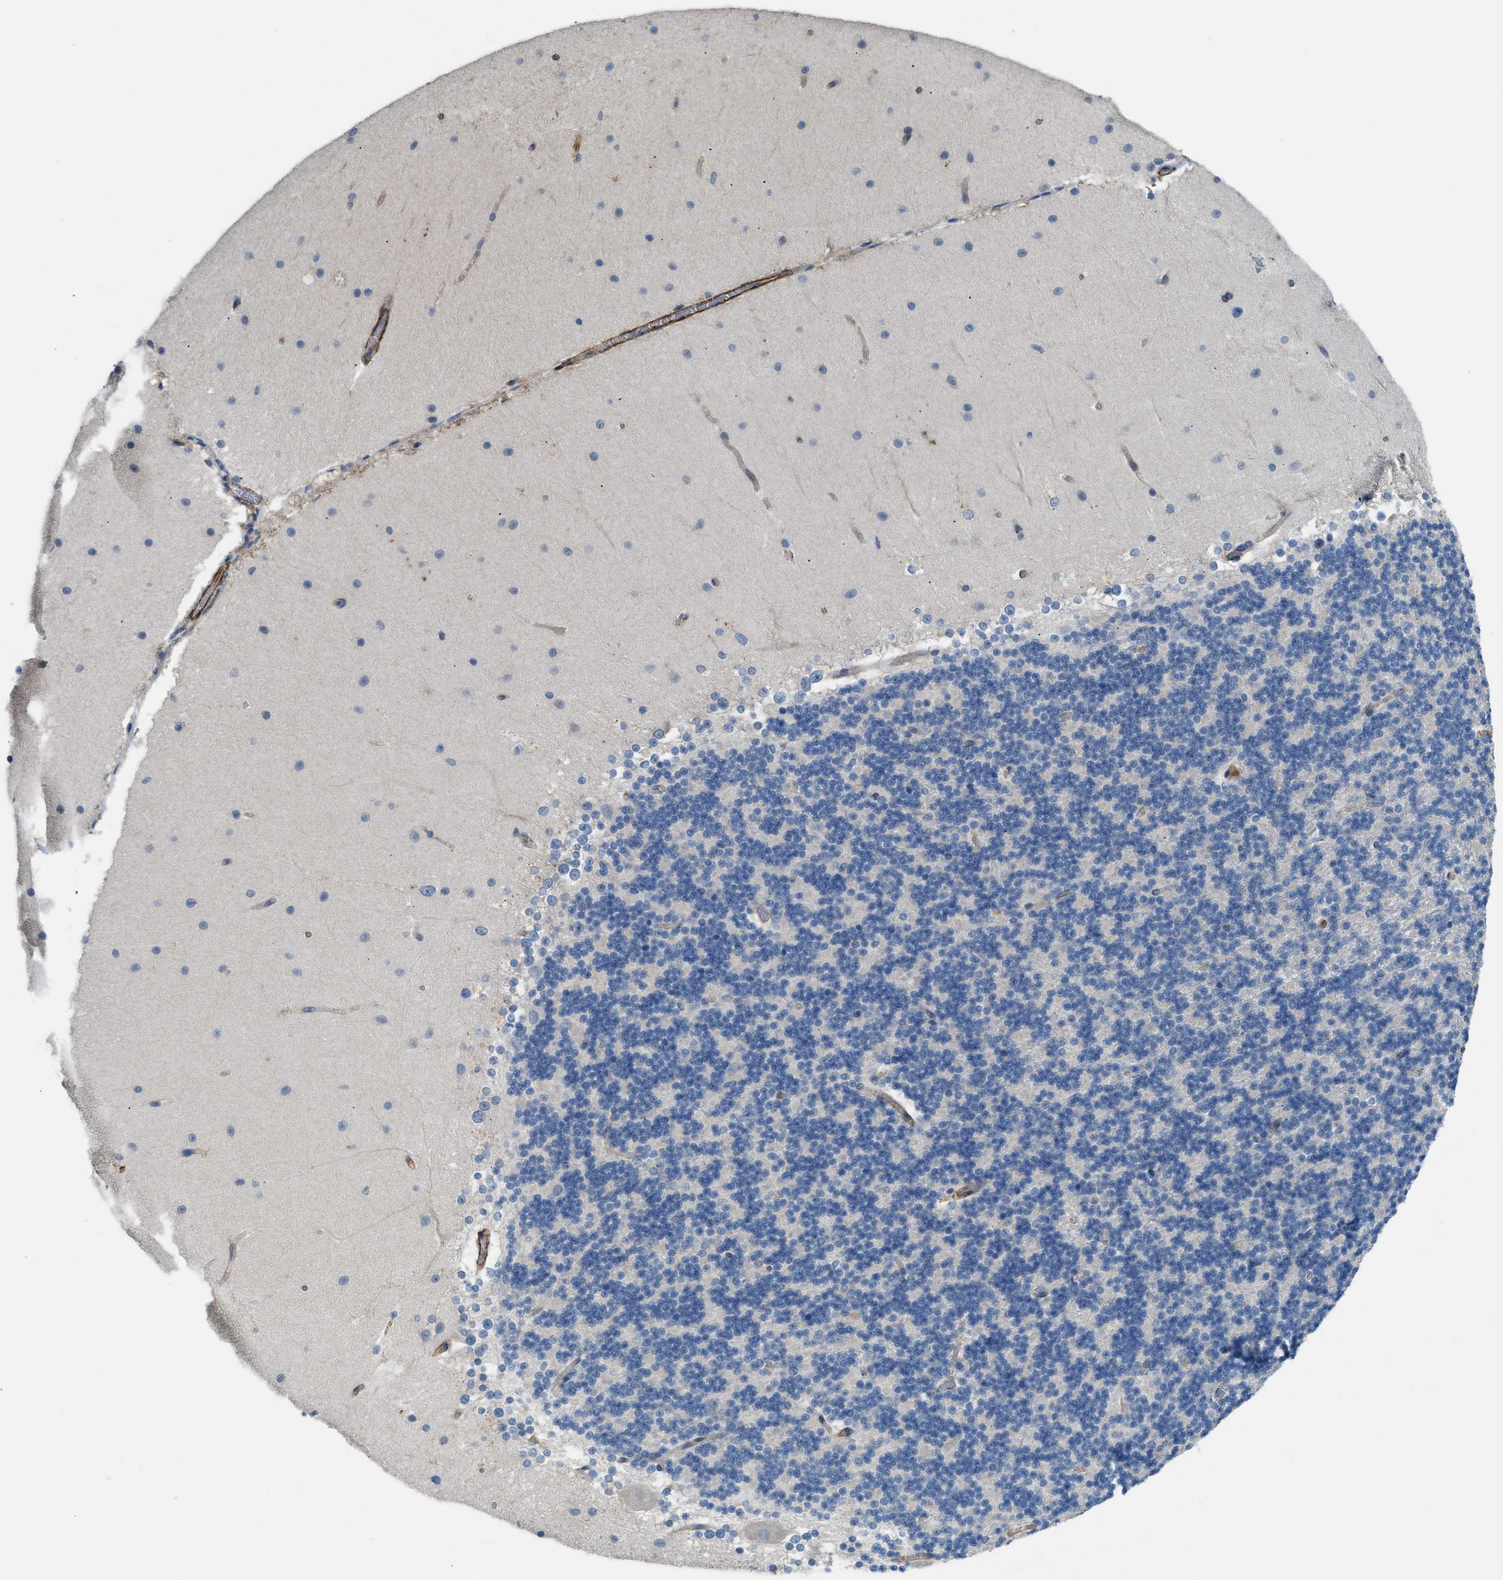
{"staining": {"intensity": "negative", "quantity": "none", "location": "none"}, "tissue": "cerebellum", "cell_type": "Cells in granular layer", "image_type": "normal", "snomed": [{"axis": "morphology", "description": "Normal tissue, NOS"}, {"axis": "topography", "description": "Cerebellum"}], "caption": "Immunohistochemistry histopathology image of benign cerebellum: human cerebellum stained with DAB (3,3'-diaminobenzidine) demonstrates no significant protein positivity in cells in granular layer. (IHC, brightfield microscopy, high magnification).", "gene": "BMPR1A", "patient": {"sex": "female", "age": 19}}